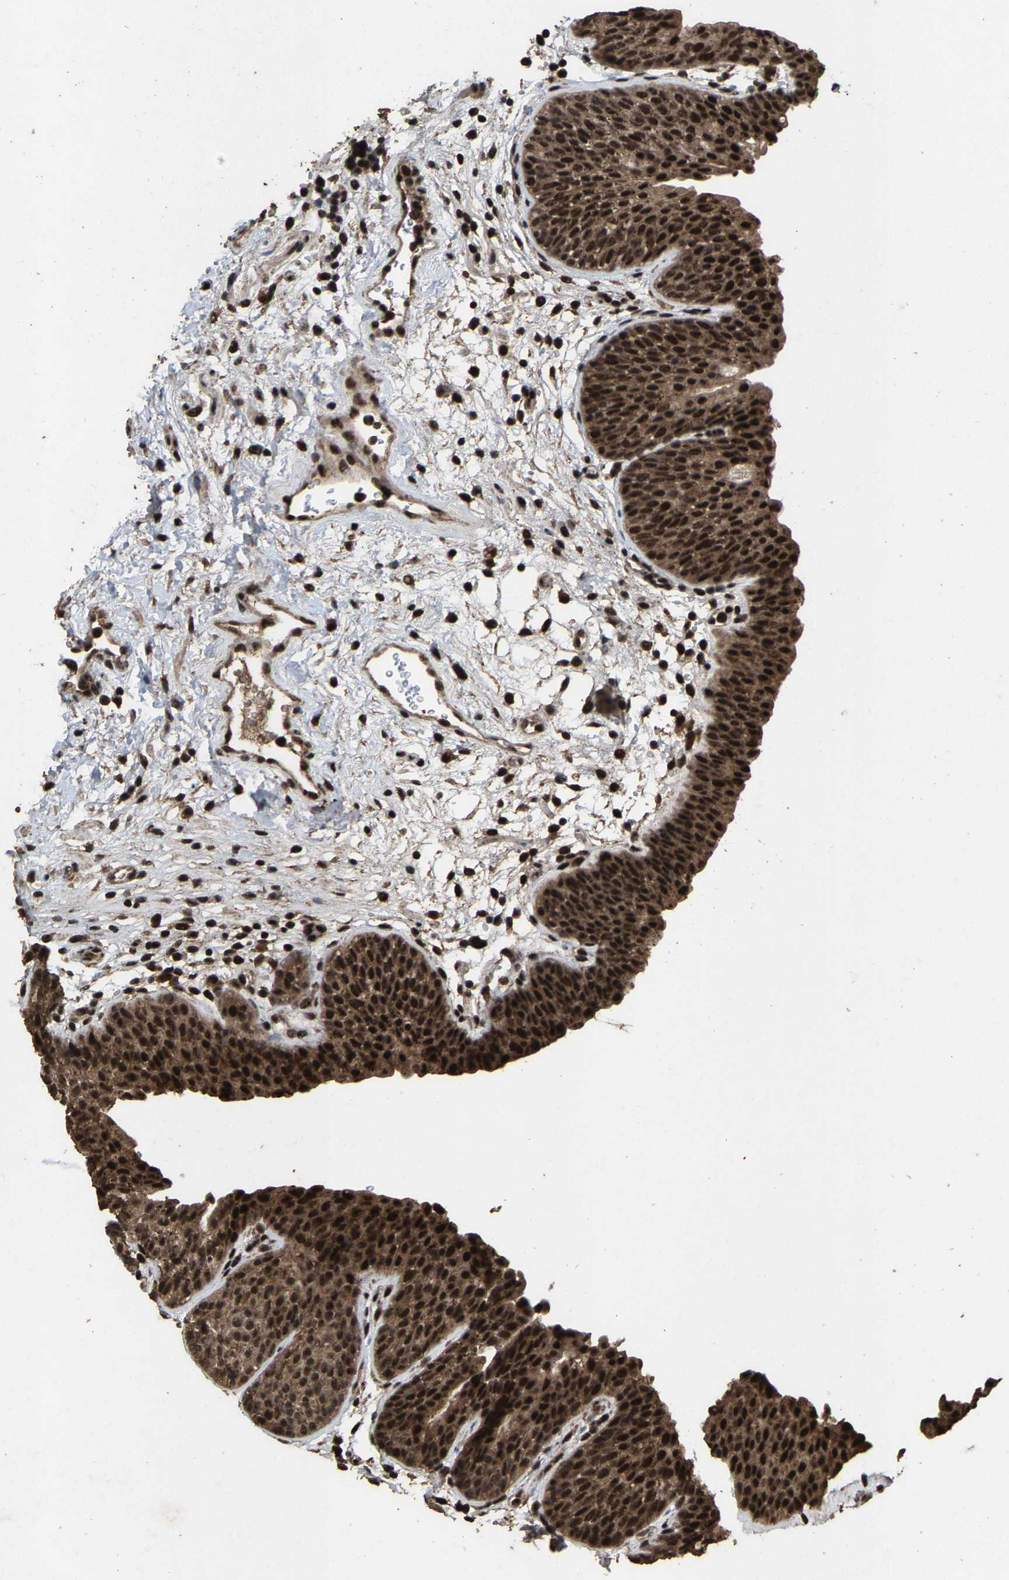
{"staining": {"intensity": "strong", "quantity": ">75%", "location": "cytoplasmic/membranous,nuclear"}, "tissue": "urinary bladder", "cell_type": "Urothelial cells", "image_type": "normal", "snomed": [{"axis": "morphology", "description": "Normal tissue, NOS"}, {"axis": "topography", "description": "Urinary bladder"}], "caption": "This is a photomicrograph of immunohistochemistry (IHC) staining of unremarkable urinary bladder, which shows strong expression in the cytoplasmic/membranous,nuclear of urothelial cells.", "gene": "HAUS6", "patient": {"sex": "male", "age": 37}}